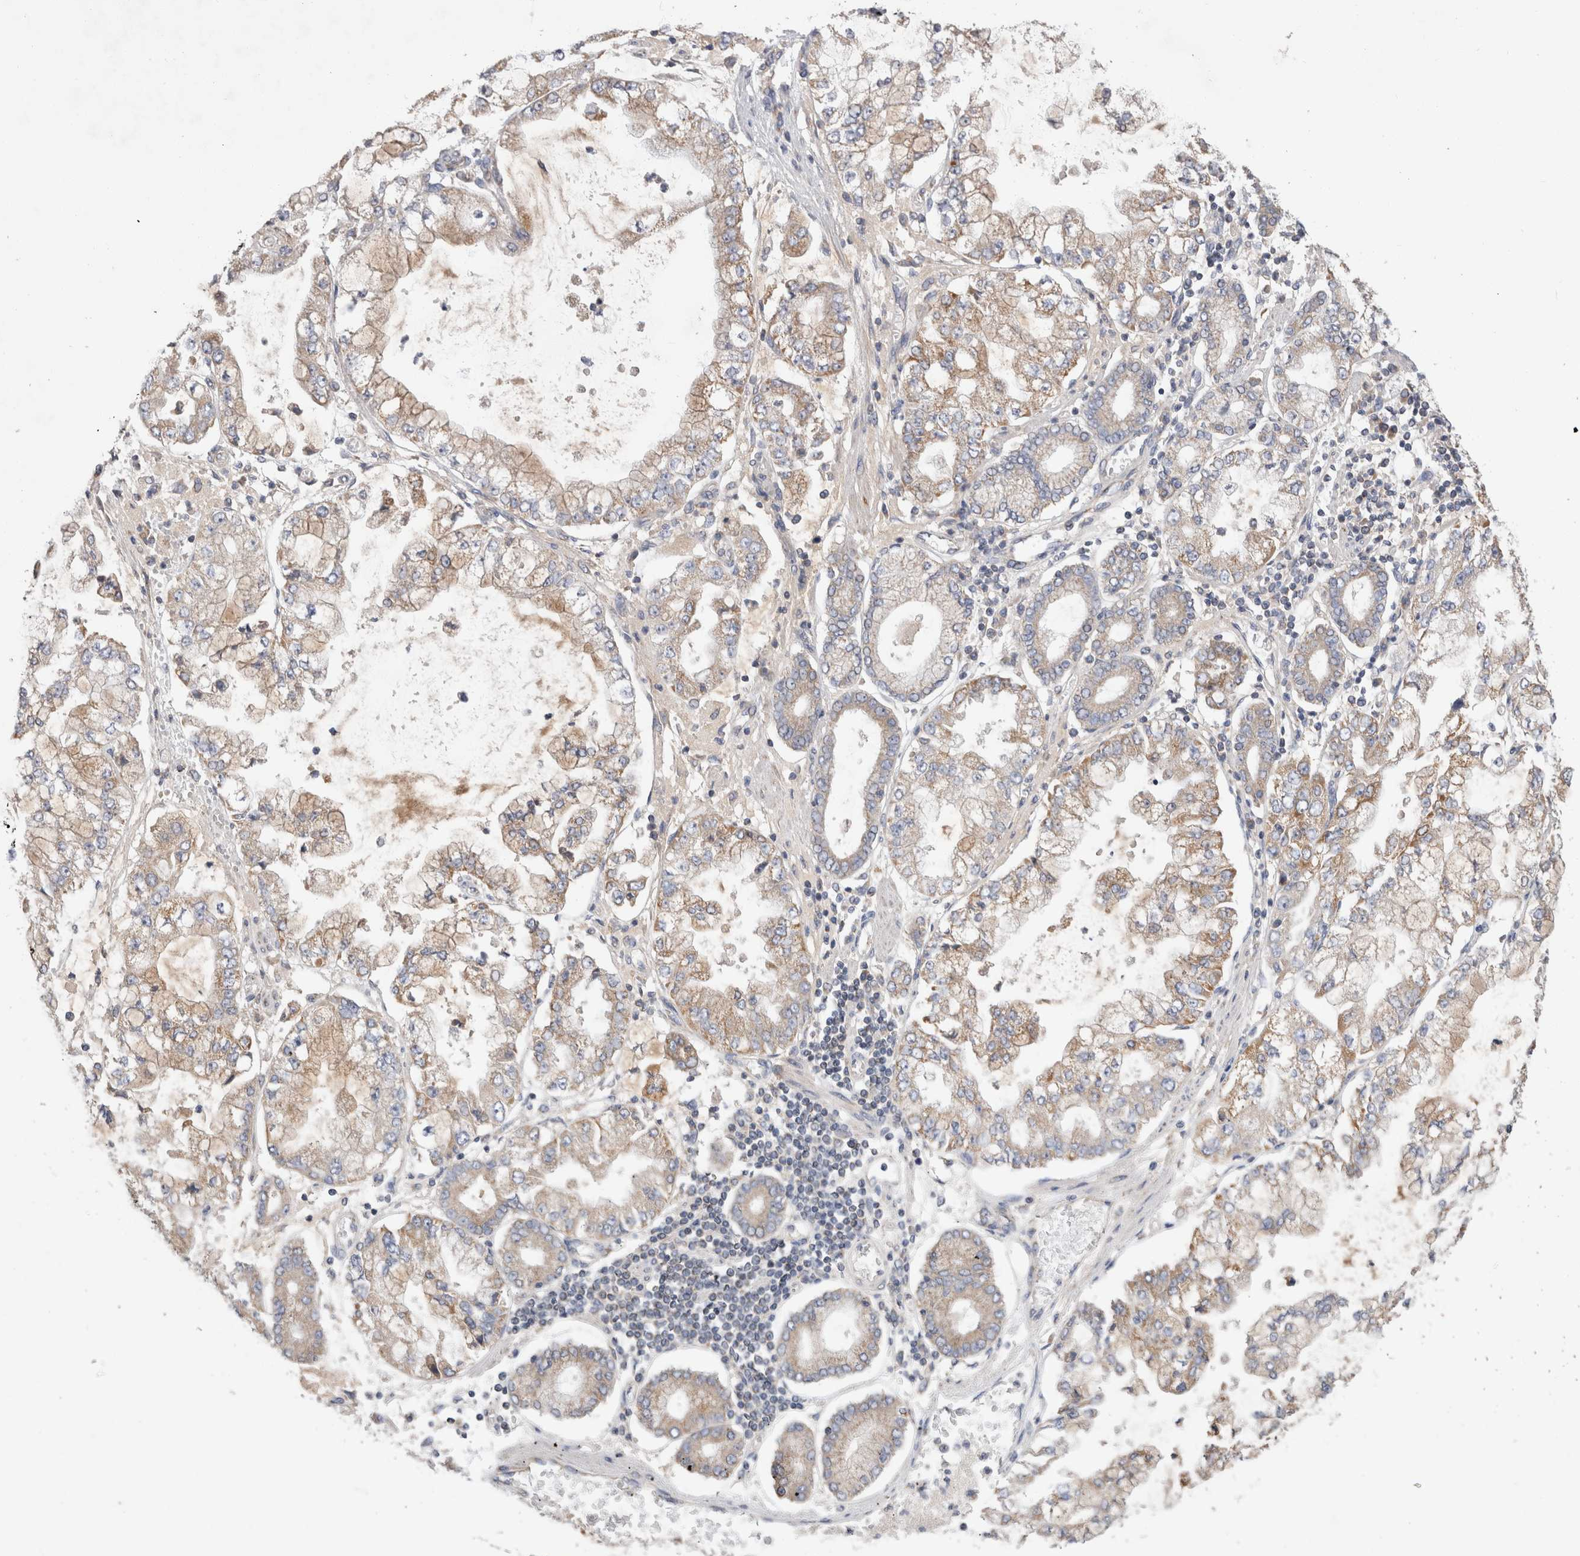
{"staining": {"intensity": "weak", "quantity": "25%-75%", "location": "cytoplasmic/membranous"}, "tissue": "stomach cancer", "cell_type": "Tumor cells", "image_type": "cancer", "snomed": [{"axis": "morphology", "description": "Adenocarcinoma, NOS"}, {"axis": "topography", "description": "Stomach"}], "caption": "DAB immunohistochemical staining of stomach cancer demonstrates weak cytoplasmic/membranous protein positivity in about 25%-75% of tumor cells.", "gene": "IARS2", "patient": {"sex": "male", "age": 76}}